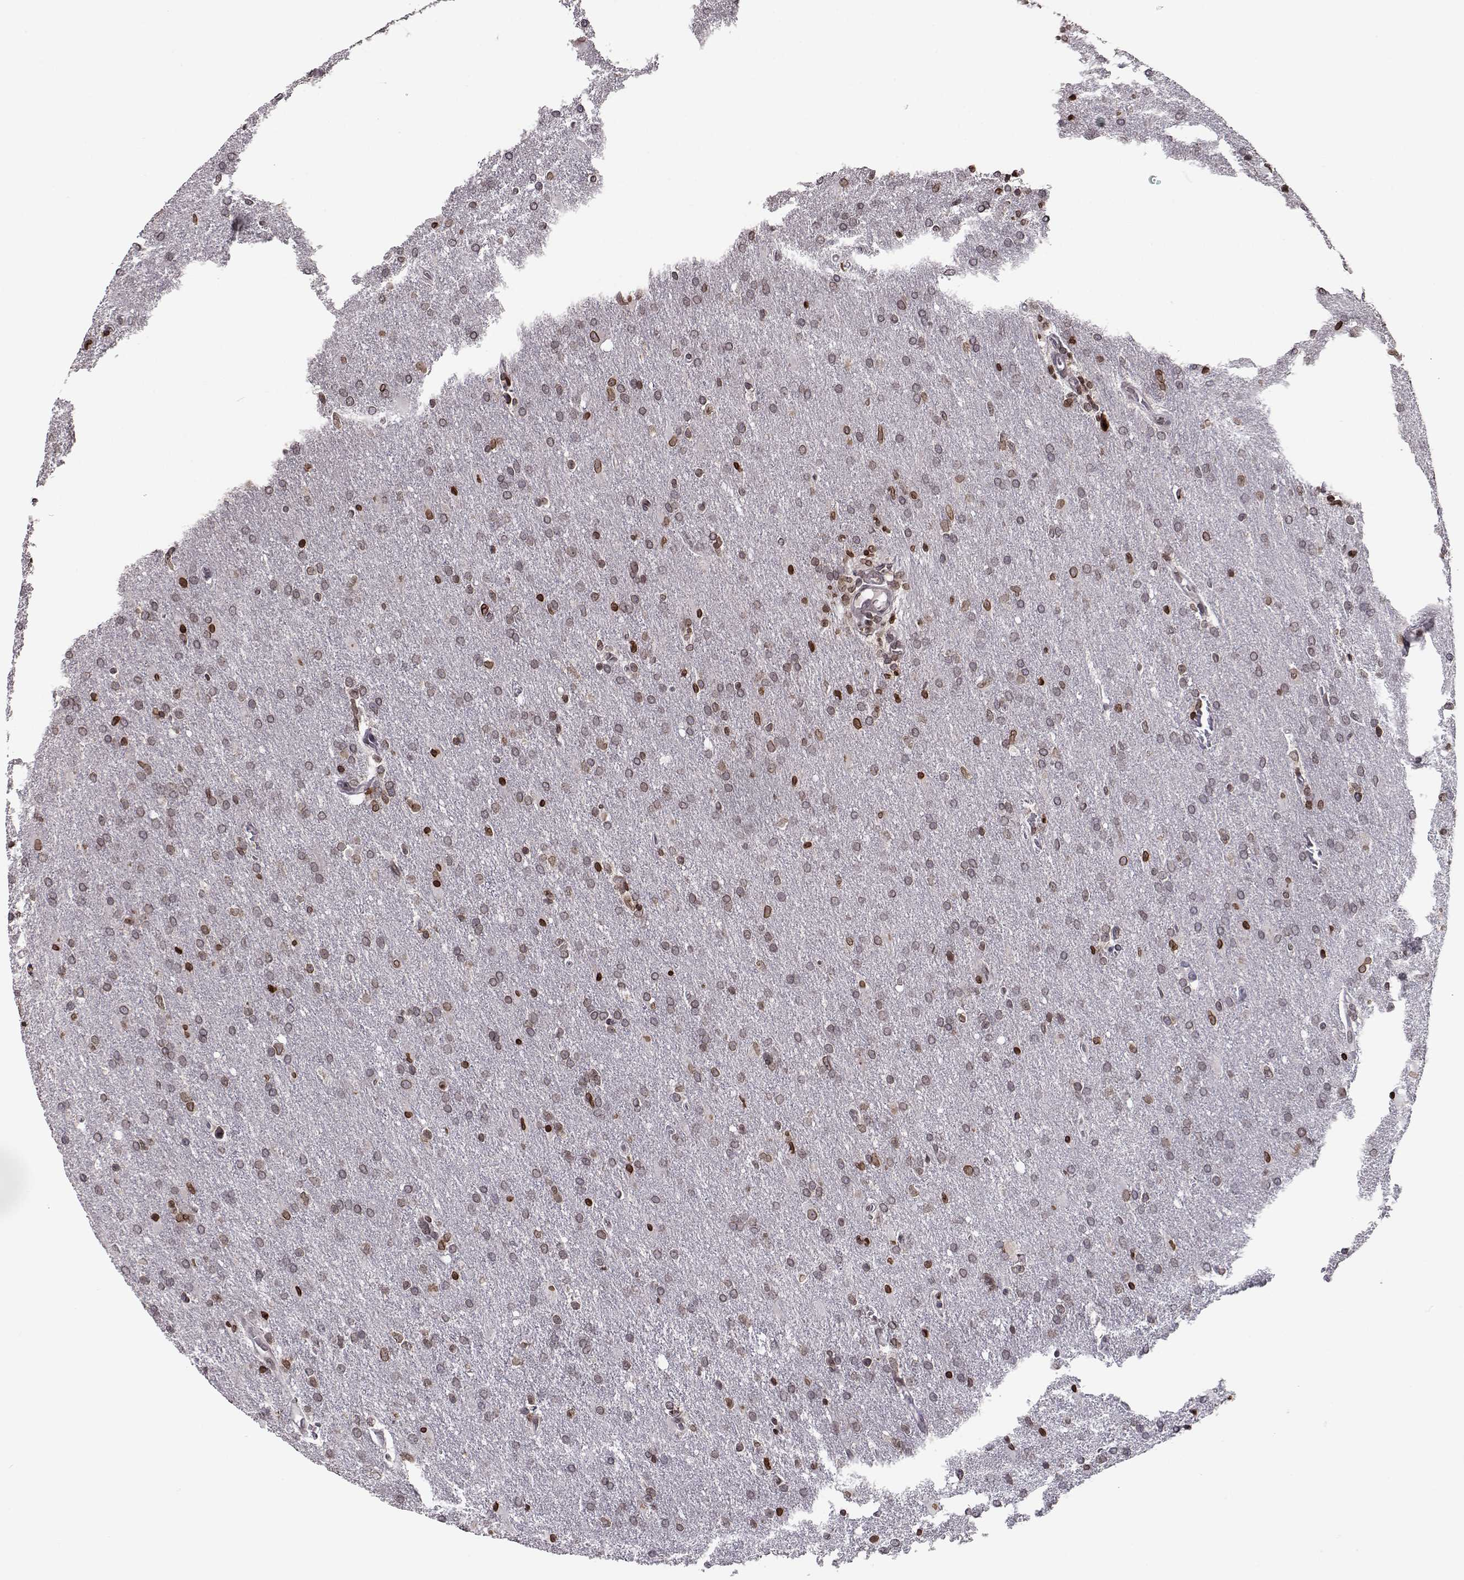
{"staining": {"intensity": "weak", "quantity": ">75%", "location": "cytoplasmic/membranous,nuclear"}, "tissue": "glioma", "cell_type": "Tumor cells", "image_type": "cancer", "snomed": [{"axis": "morphology", "description": "Glioma, malignant, High grade"}, {"axis": "topography", "description": "Brain"}], "caption": "Immunohistochemistry (IHC) (DAB) staining of malignant high-grade glioma reveals weak cytoplasmic/membranous and nuclear protein expression in about >75% of tumor cells.", "gene": "NUP37", "patient": {"sex": "male", "age": 68}}